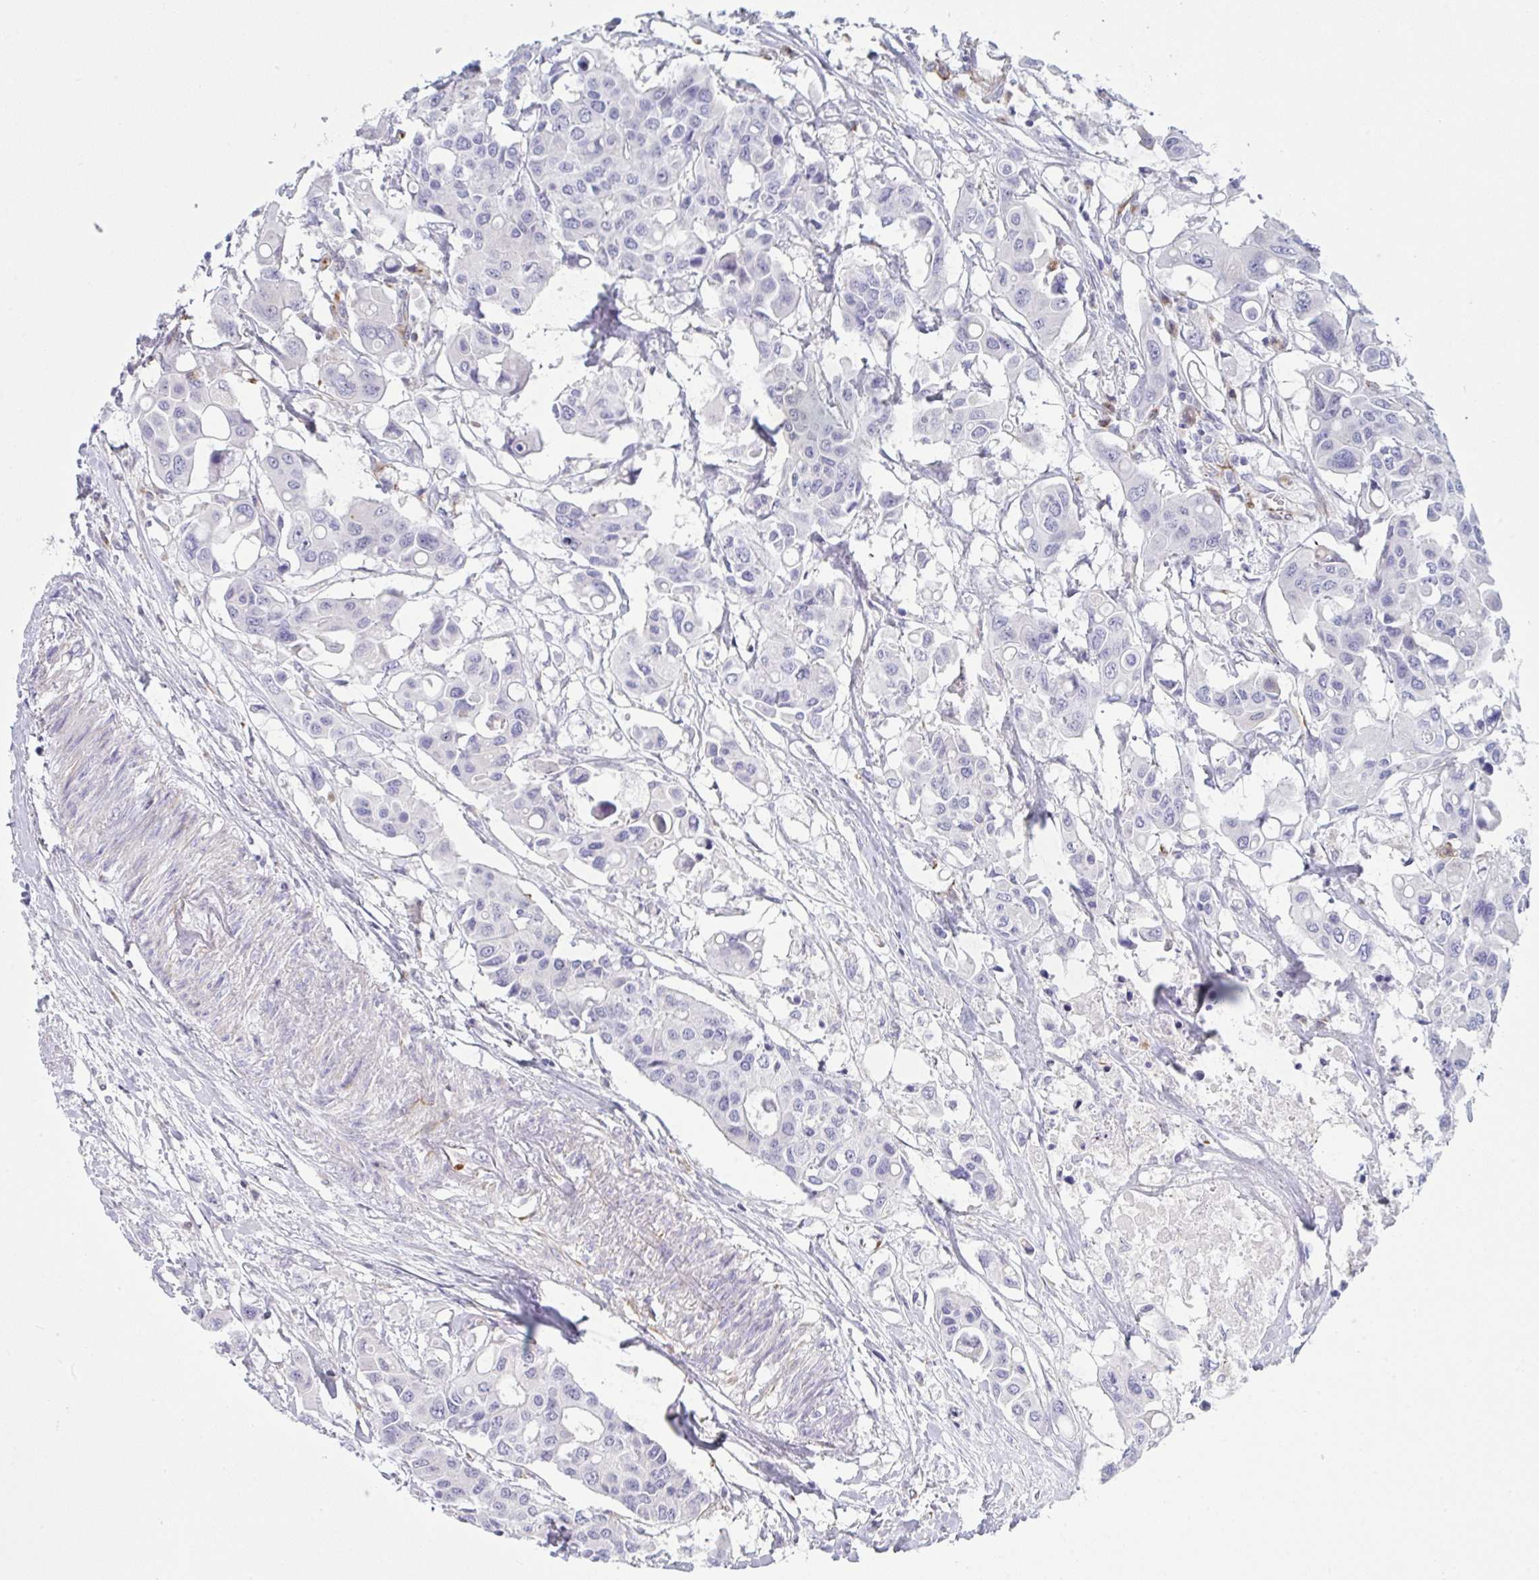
{"staining": {"intensity": "negative", "quantity": "none", "location": "none"}, "tissue": "colorectal cancer", "cell_type": "Tumor cells", "image_type": "cancer", "snomed": [{"axis": "morphology", "description": "Adenocarcinoma, NOS"}, {"axis": "topography", "description": "Colon"}], "caption": "The histopathology image shows no staining of tumor cells in colorectal cancer (adenocarcinoma).", "gene": "DCBLD1", "patient": {"sex": "male", "age": 77}}